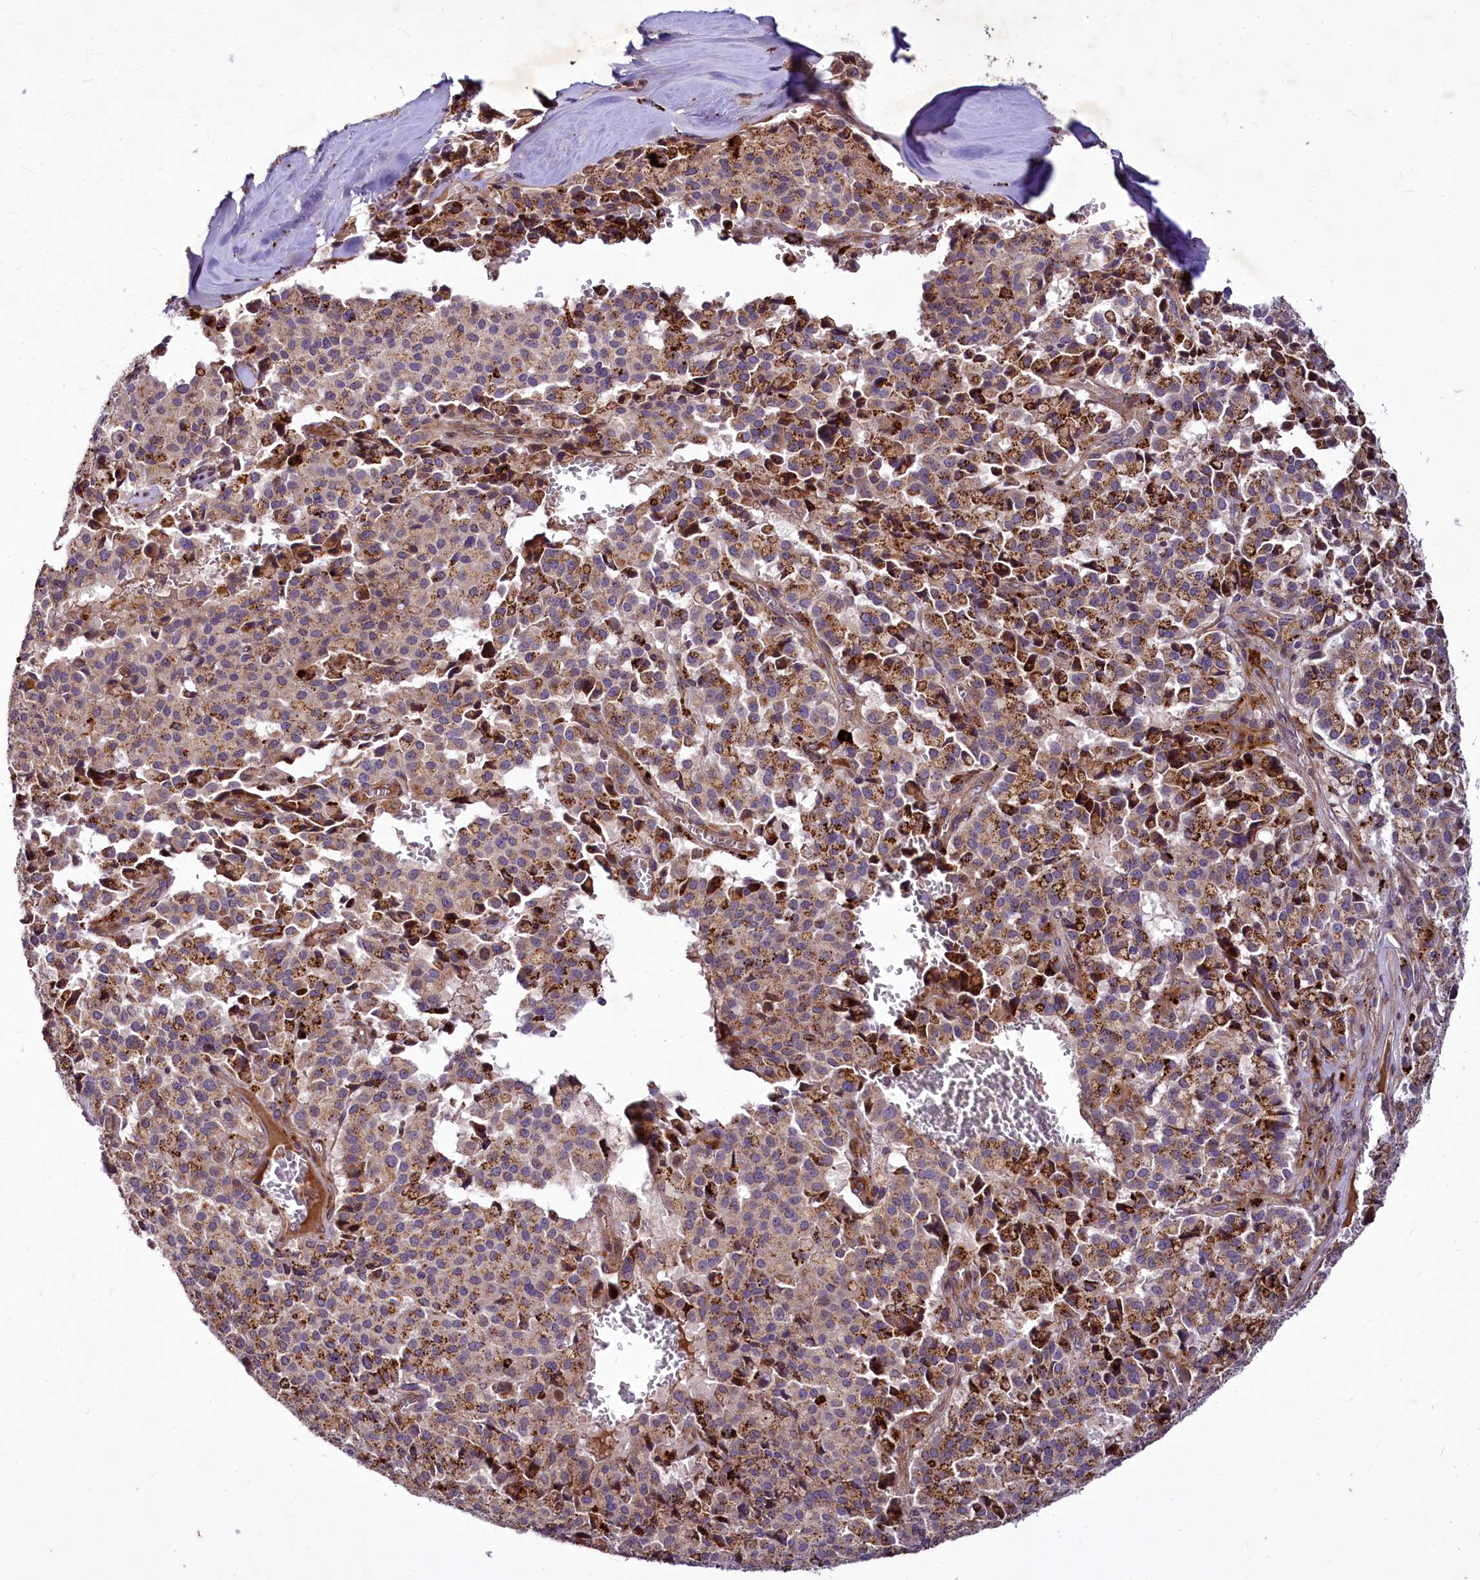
{"staining": {"intensity": "moderate", "quantity": ">75%", "location": "cytoplasmic/membranous"}, "tissue": "pancreatic cancer", "cell_type": "Tumor cells", "image_type": "cancer", "snomed": [{"axis": "morphology", "description": "Adenocarcinoma, NOS"}, {"axis": "topography", "description": "Pancreas"}], "caption": "The immunohistochemical stain labels moderate cytoplasmic/membranous expression in tumor cells of pancreatic cancer tissue.", "gene": "C11orf86", "patient": {"sex": "male", "age": 65}}